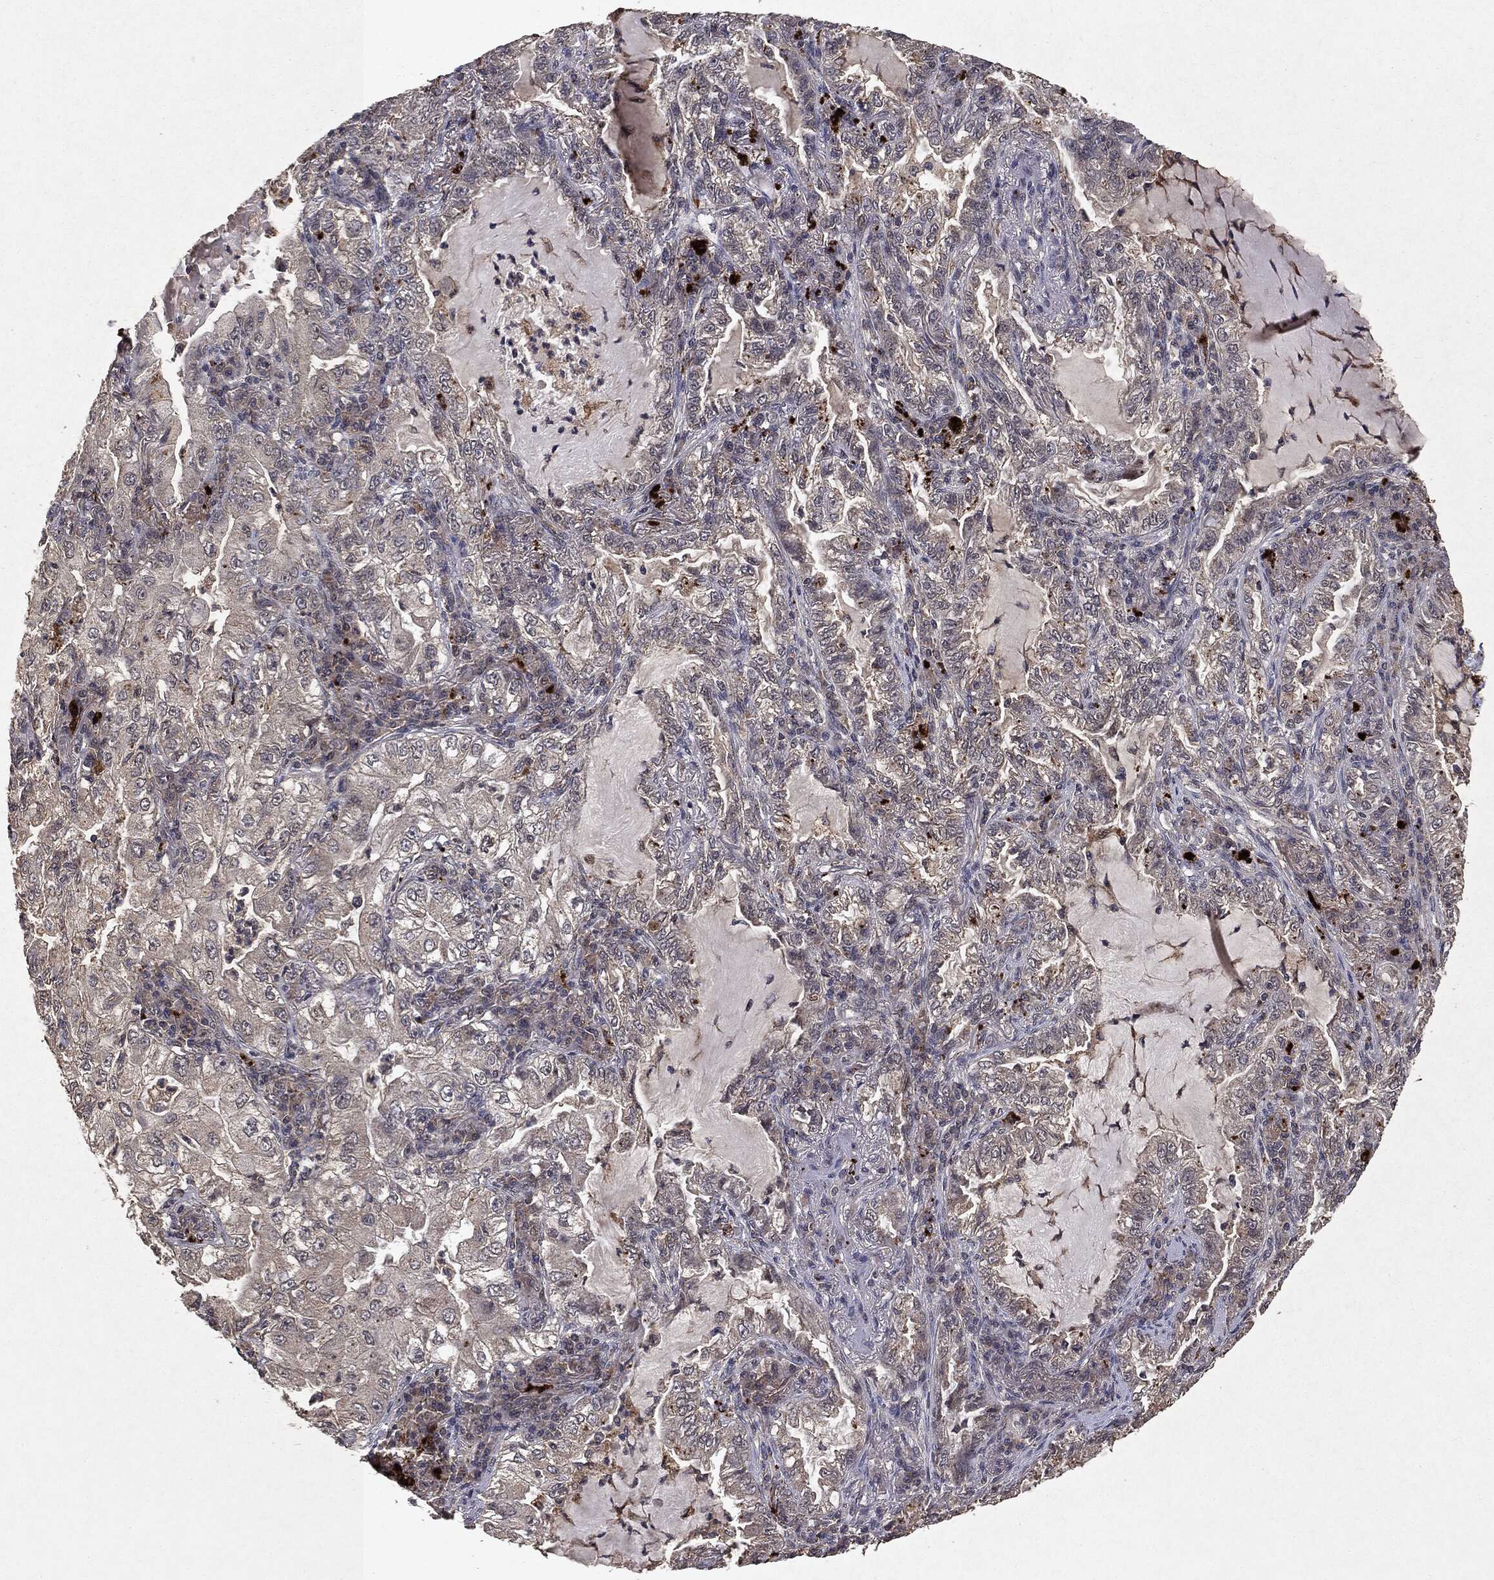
{"staining": {"intensity": "negative", "quantity": "none", "location": "none"}, "tissue": "lung cancer", "cell_type": "Tumor cells", "image_type": "cancer", "snomed": [{"axis": "morphology", "description": "Adenocarcinoma, NOS"}, {"axis": "topography", "description": "Lung"}], "caption": "Tumor cells show no significant protein expression in adenocarcinoma (lung).", "gene": "MTOR", "patient": {"sex": "female", "age": 73}}